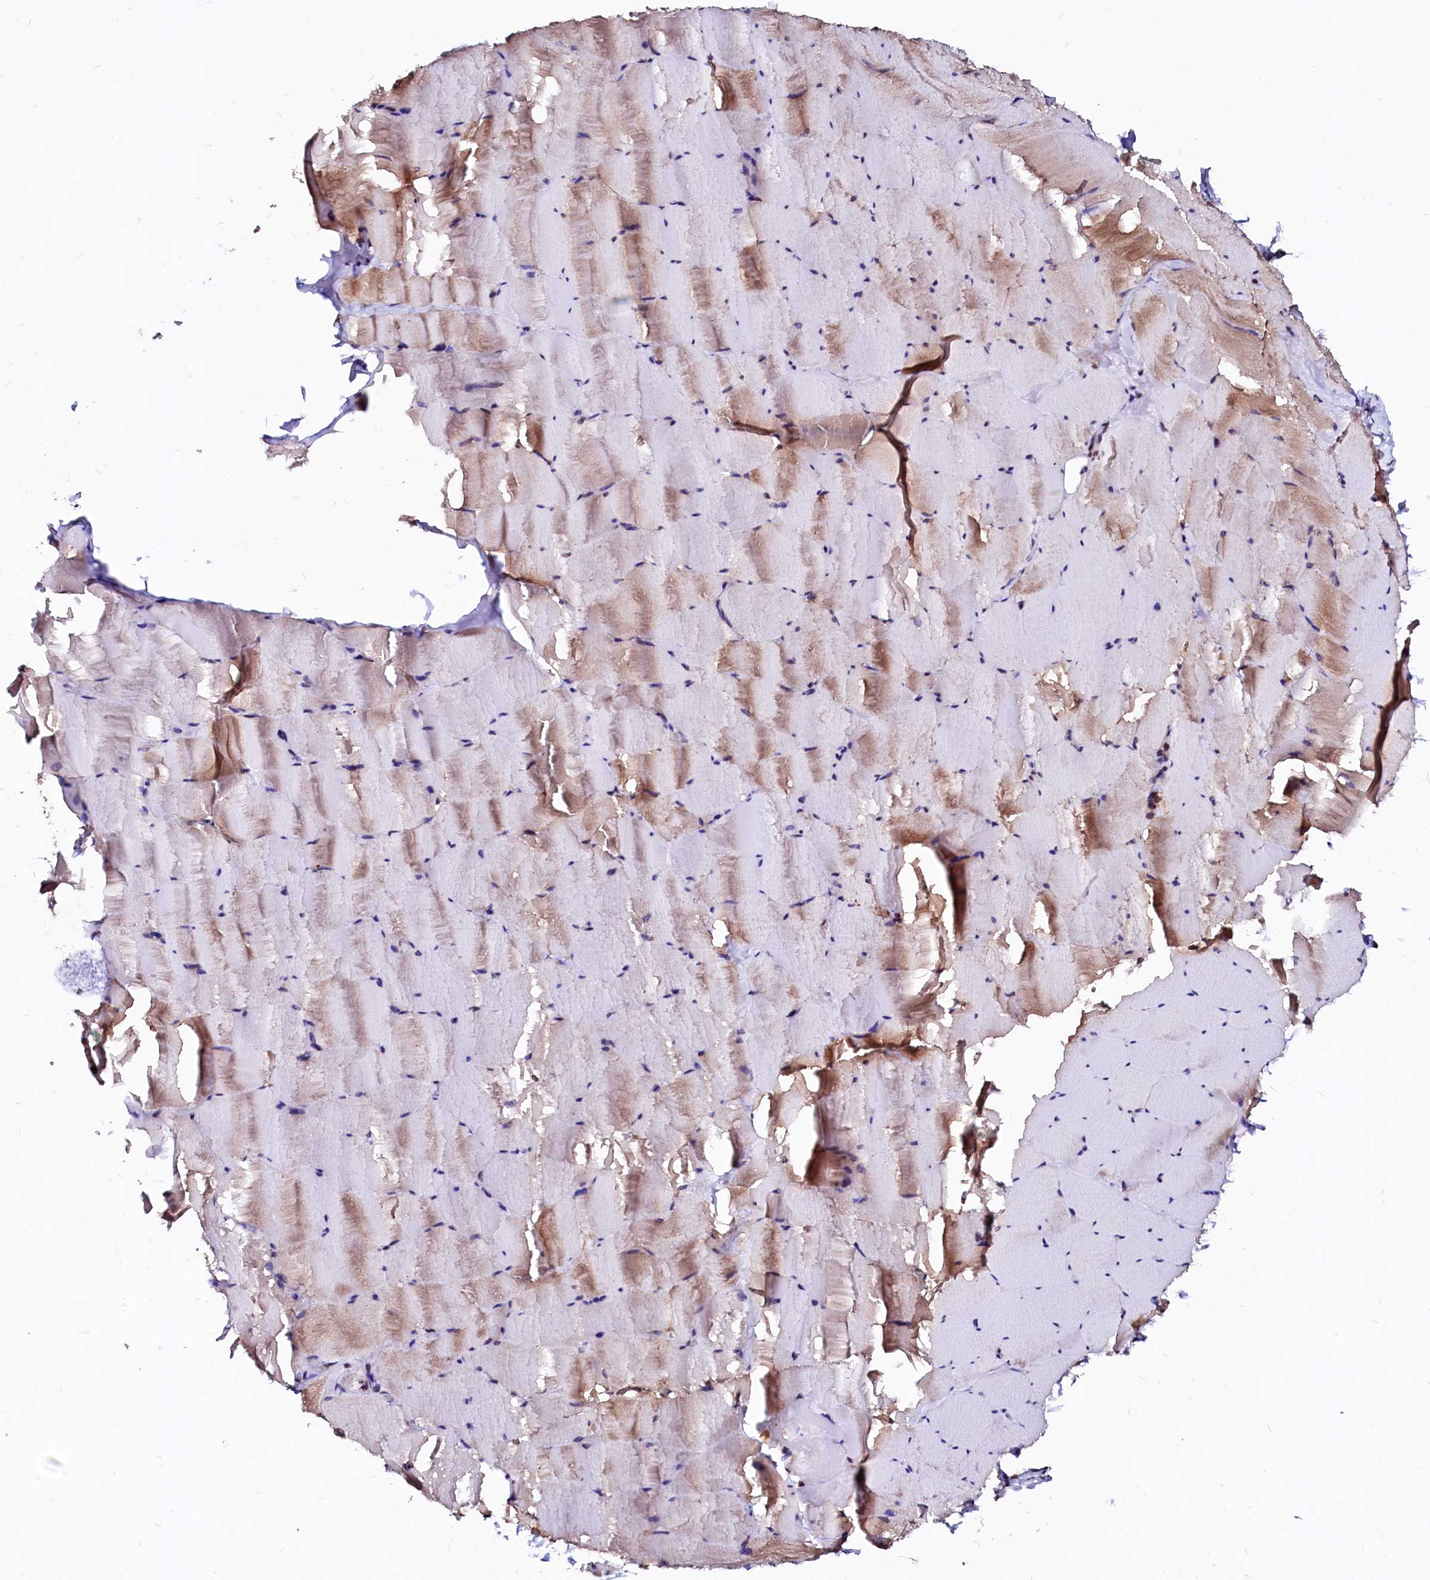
{"staining": {"intensity": "moderate", "quantity": "25%-75%", "location": "cytoplasmic/membranous"}, "tissue": "skeletal muscle", "cell_type": "Myocytes", "image_type": "normal", "snomed": [{"axis": "morphology", "description": "Normal tissue, NOS"}, {"axis": "topography", "description": "Skeletal muscle"}], "caption": "A photomicrograph of human skeletal muscle stained for a protein shows moderate cytoplasmic/membranous brown staining in myocytes.", "gene": "DERL1", "patient": {"sex": "male", "age": 62}}